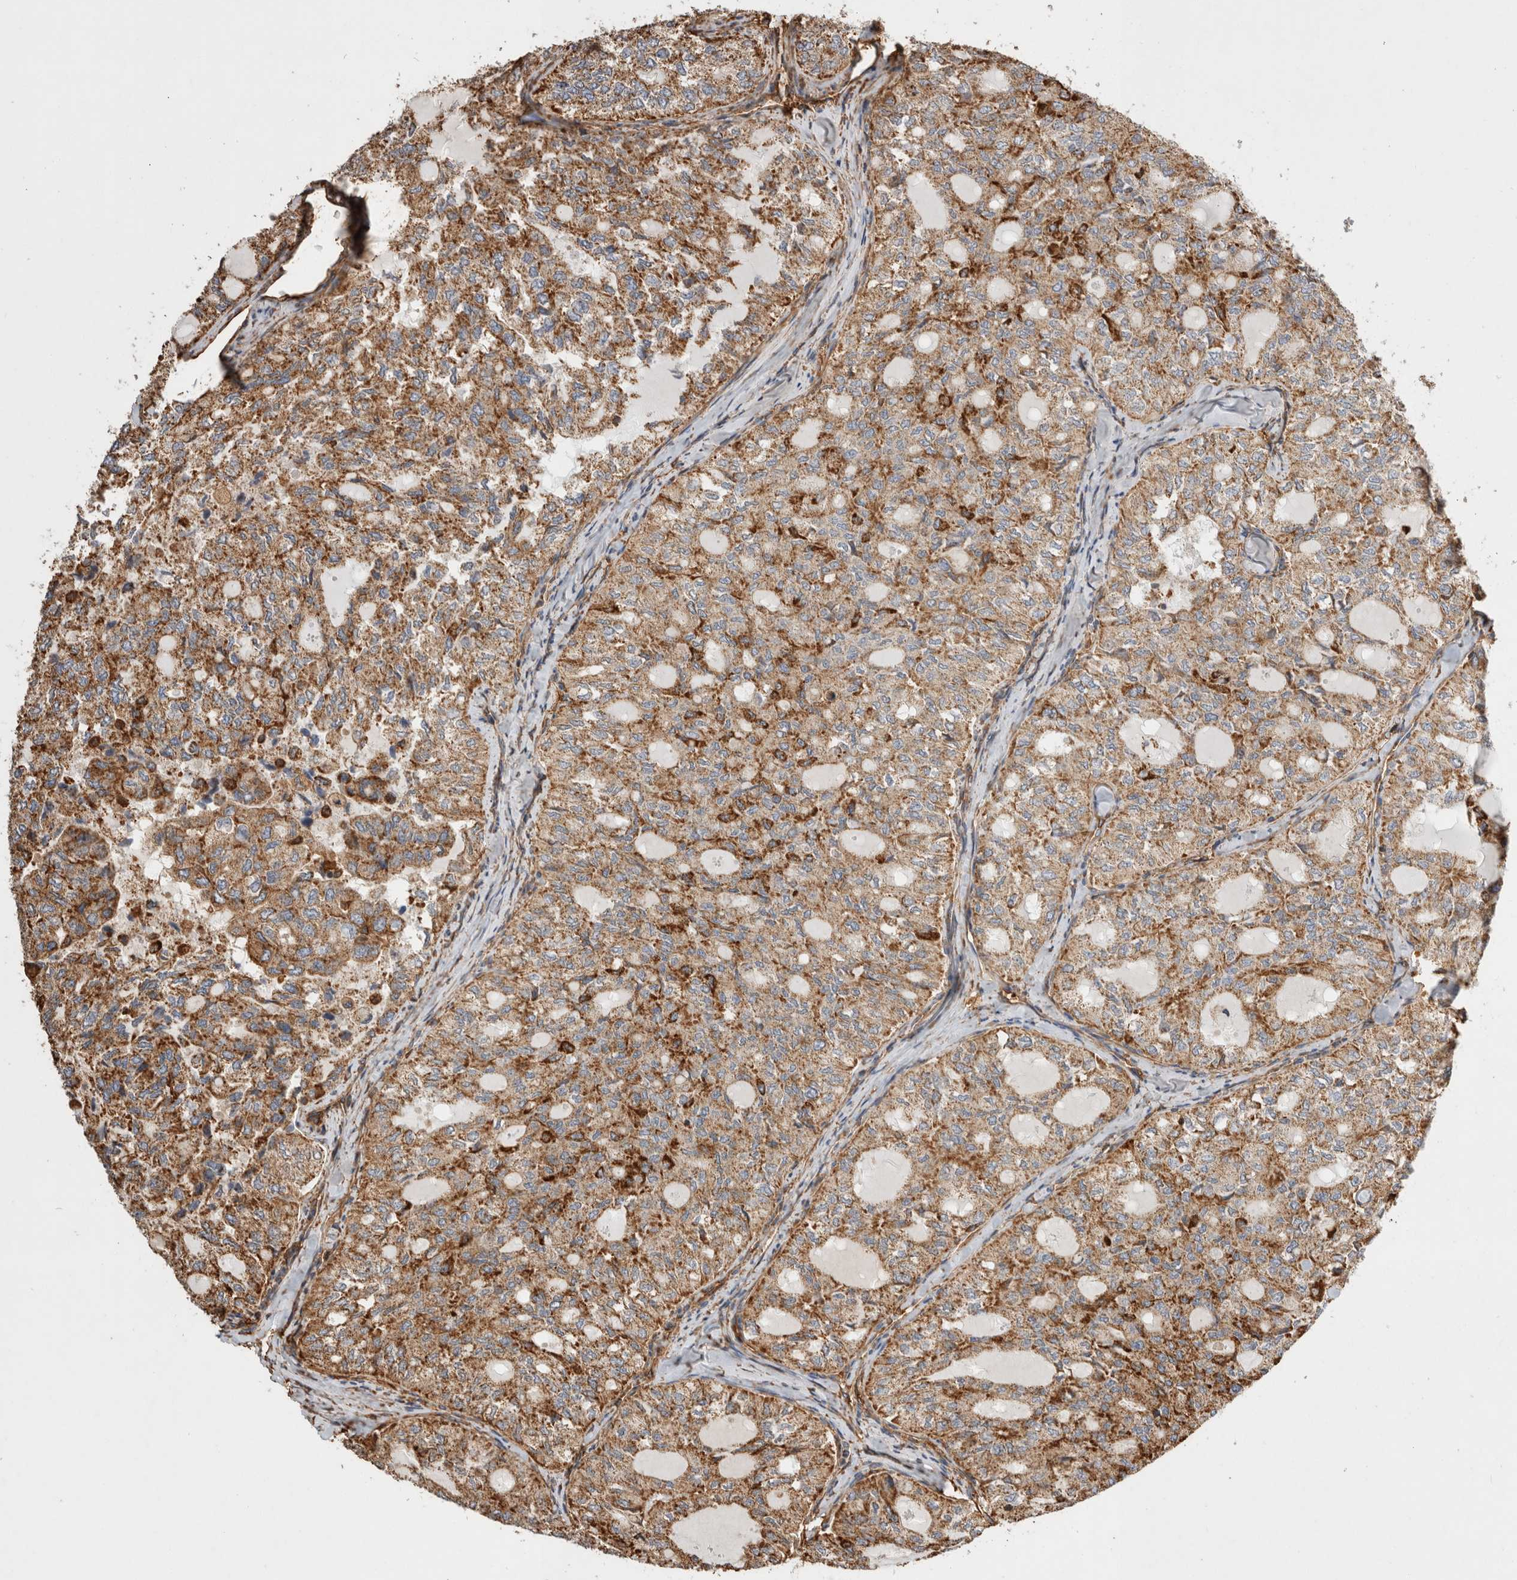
{"staining": {"intensity": "moderate", "quantity": ">75%", "location": "cytoplasmic/membranous"}, "tissue": "thyroid cancer", "cell_type": "Tumor cells", "image_type": "cancer", "snomed": [{"axis": "morphology", "description": "Follicular adenoma carcinoma, NOS"}, {"axis": "topography", "description": "Thyroid gland"}], "caption": "An image of thyroid follicular adenoma carcinoma stained for a protein displays moderate cytoplasmic/membranous brown staining in tumor cells.", "gene": "ZNF397", "patient": {"sex": "male", "age": 75}}